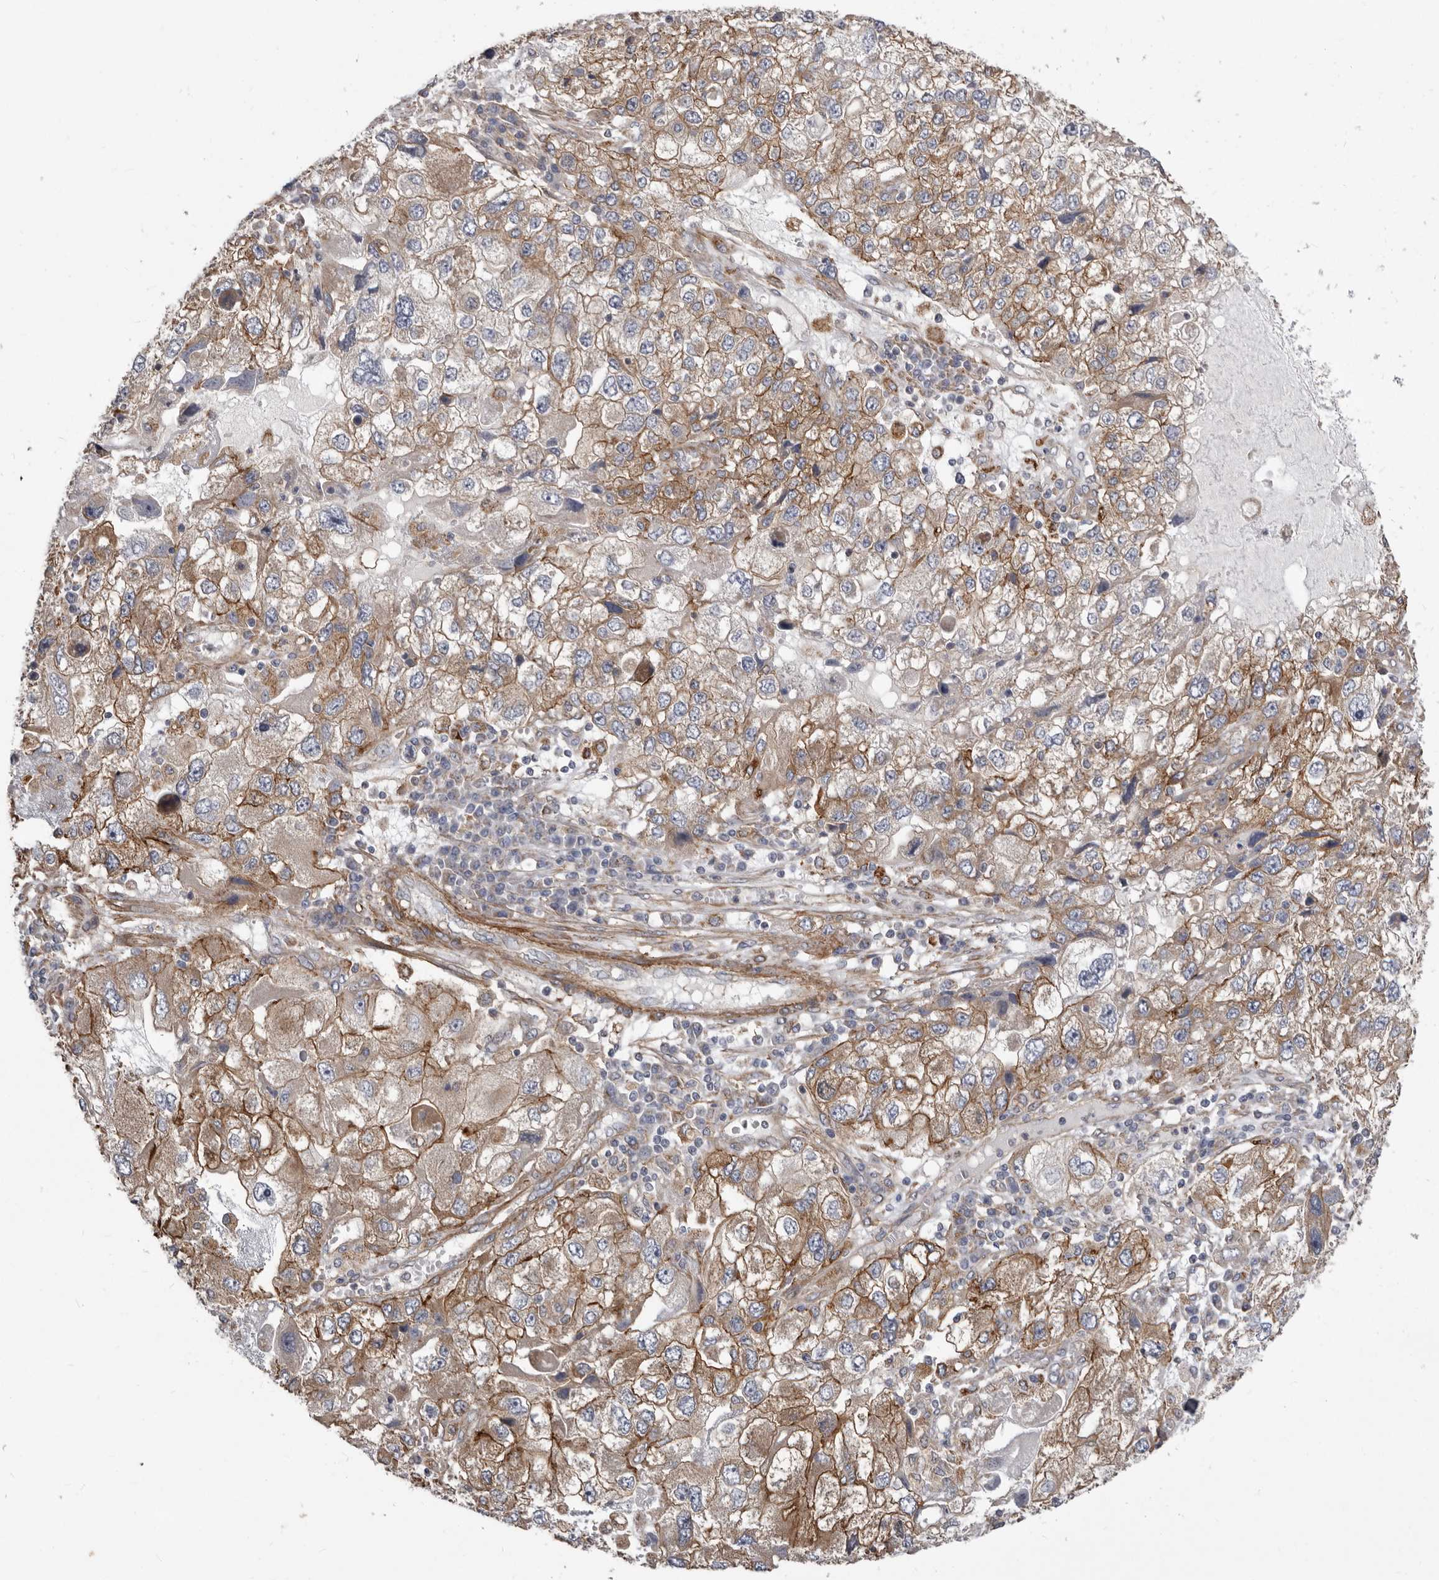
{"staining": {"intensity": "moderate", "quantity": ">75%", "location": "cytoplasmic/membranous"}, "tissue": "endometrial cancer", "cell_type": "Tumor cells", "image_type": "cancer", "snomed": [{"axis": "morphology", "description": "Adenocarcinoma, NOS"}, {"axis": "topography", "description": "Endometrium"}], "caption": "Endometrial cancer (adenocarcinoma) stained for a protein (brown) exhibits moderate cytoplasmic/membranous positive expression in approximately >75% of tumor cells.", "gene": "ENAH", "patient": {"sex": "female", "age": 49}}